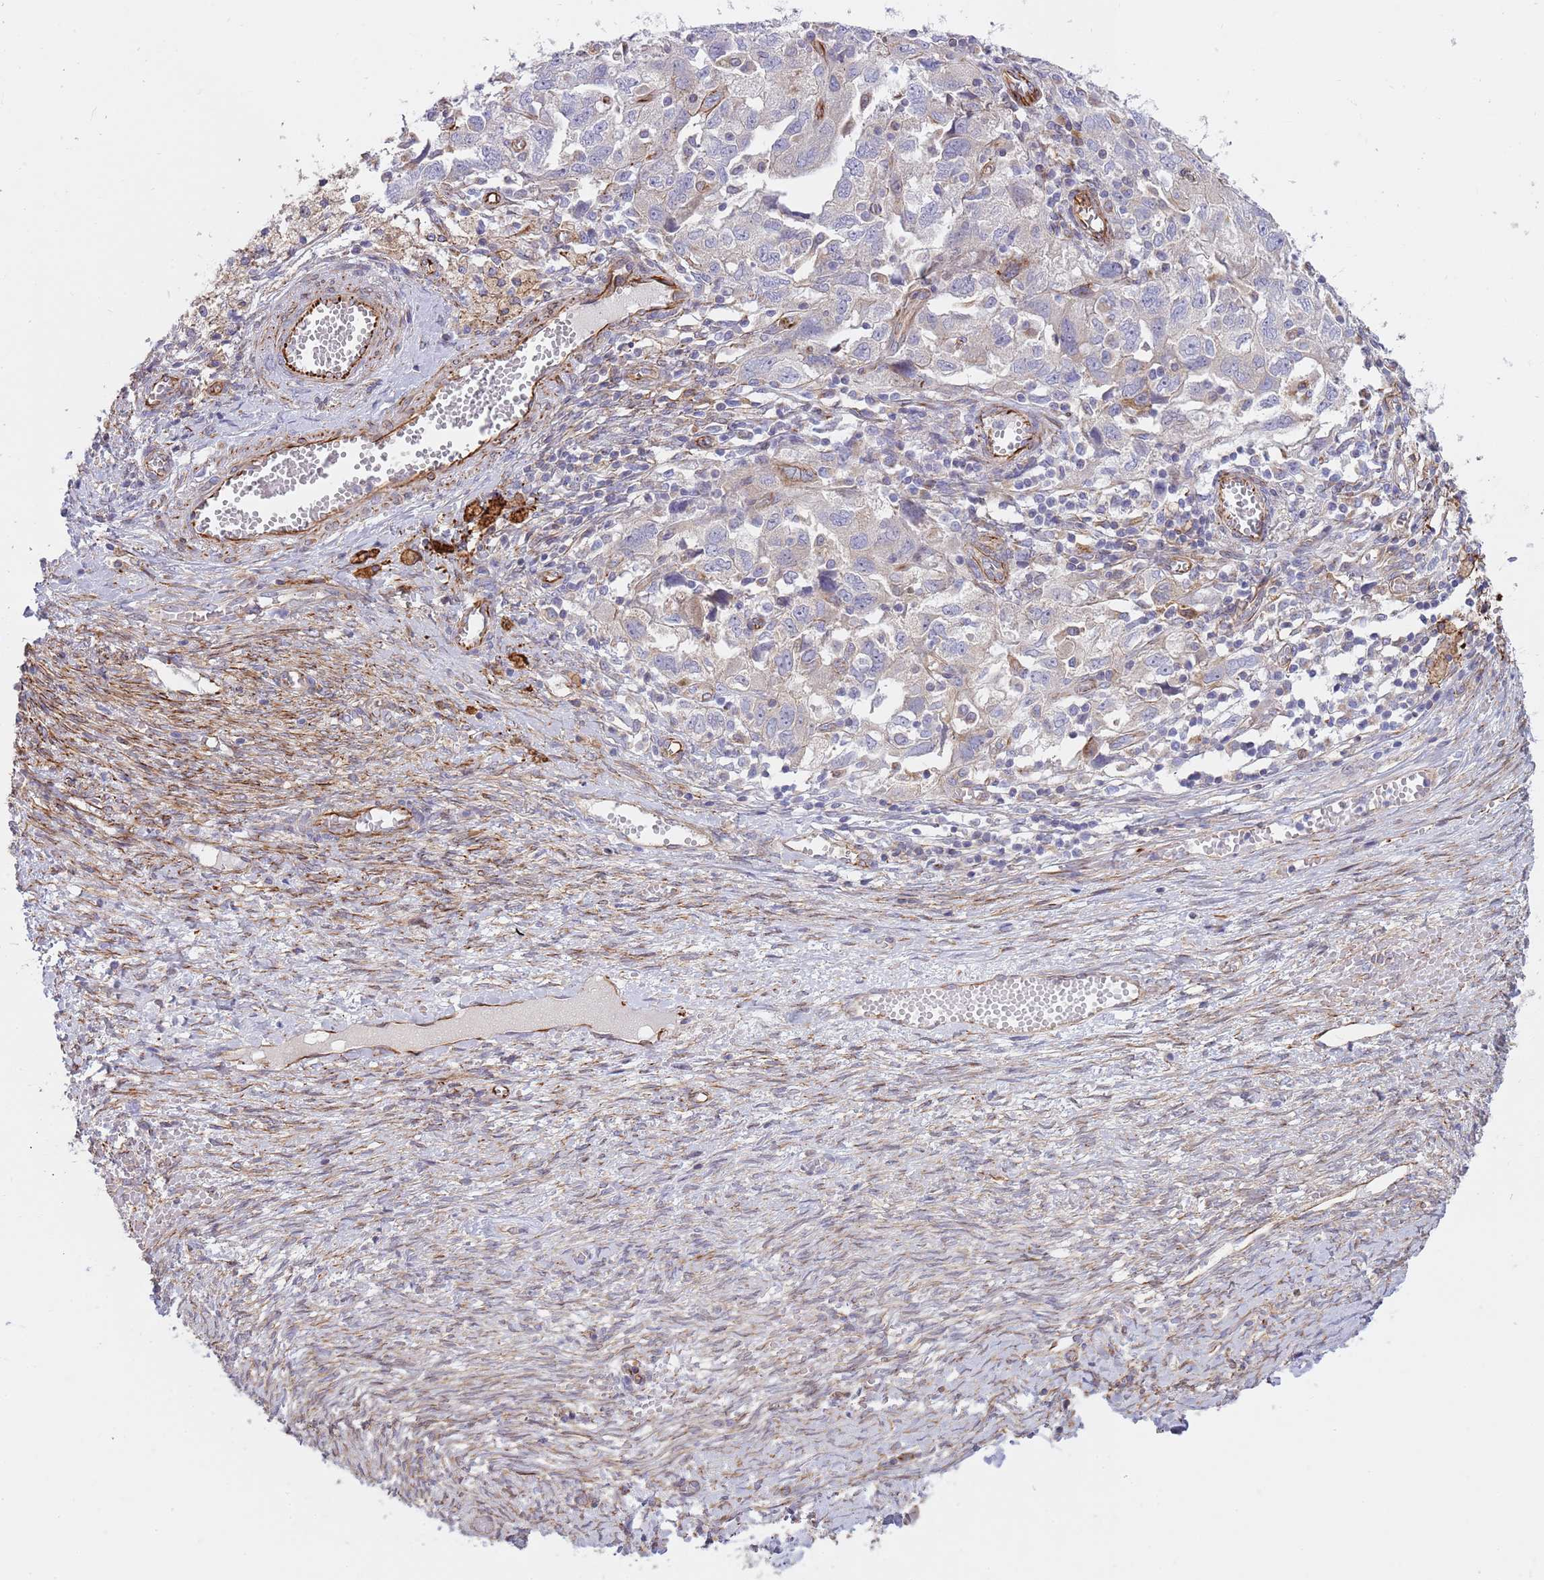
{"staining": {"intensity": "negative", "quantity": "none", "location": "none"}, "tissue": "ovarian cancer", "cell_type": "Tumor cells", "image_type": "cancer", "snomed": [{"axis": "morphology", "description": "Carcinoma, NOS"}, {"axis": "morphology", "description": "Cystadenocarcinoma, serous, NOS"}, {"axis": "topography", "description": "Ovary"}], "caption": "Ovarian cancer (carcinoma) stained for a protein using immunohistochemistry (IHC) demonstrates no staining tumor cells.", "gene": "MOGAT1", "patient": {"sex": "female", "age": 69}}